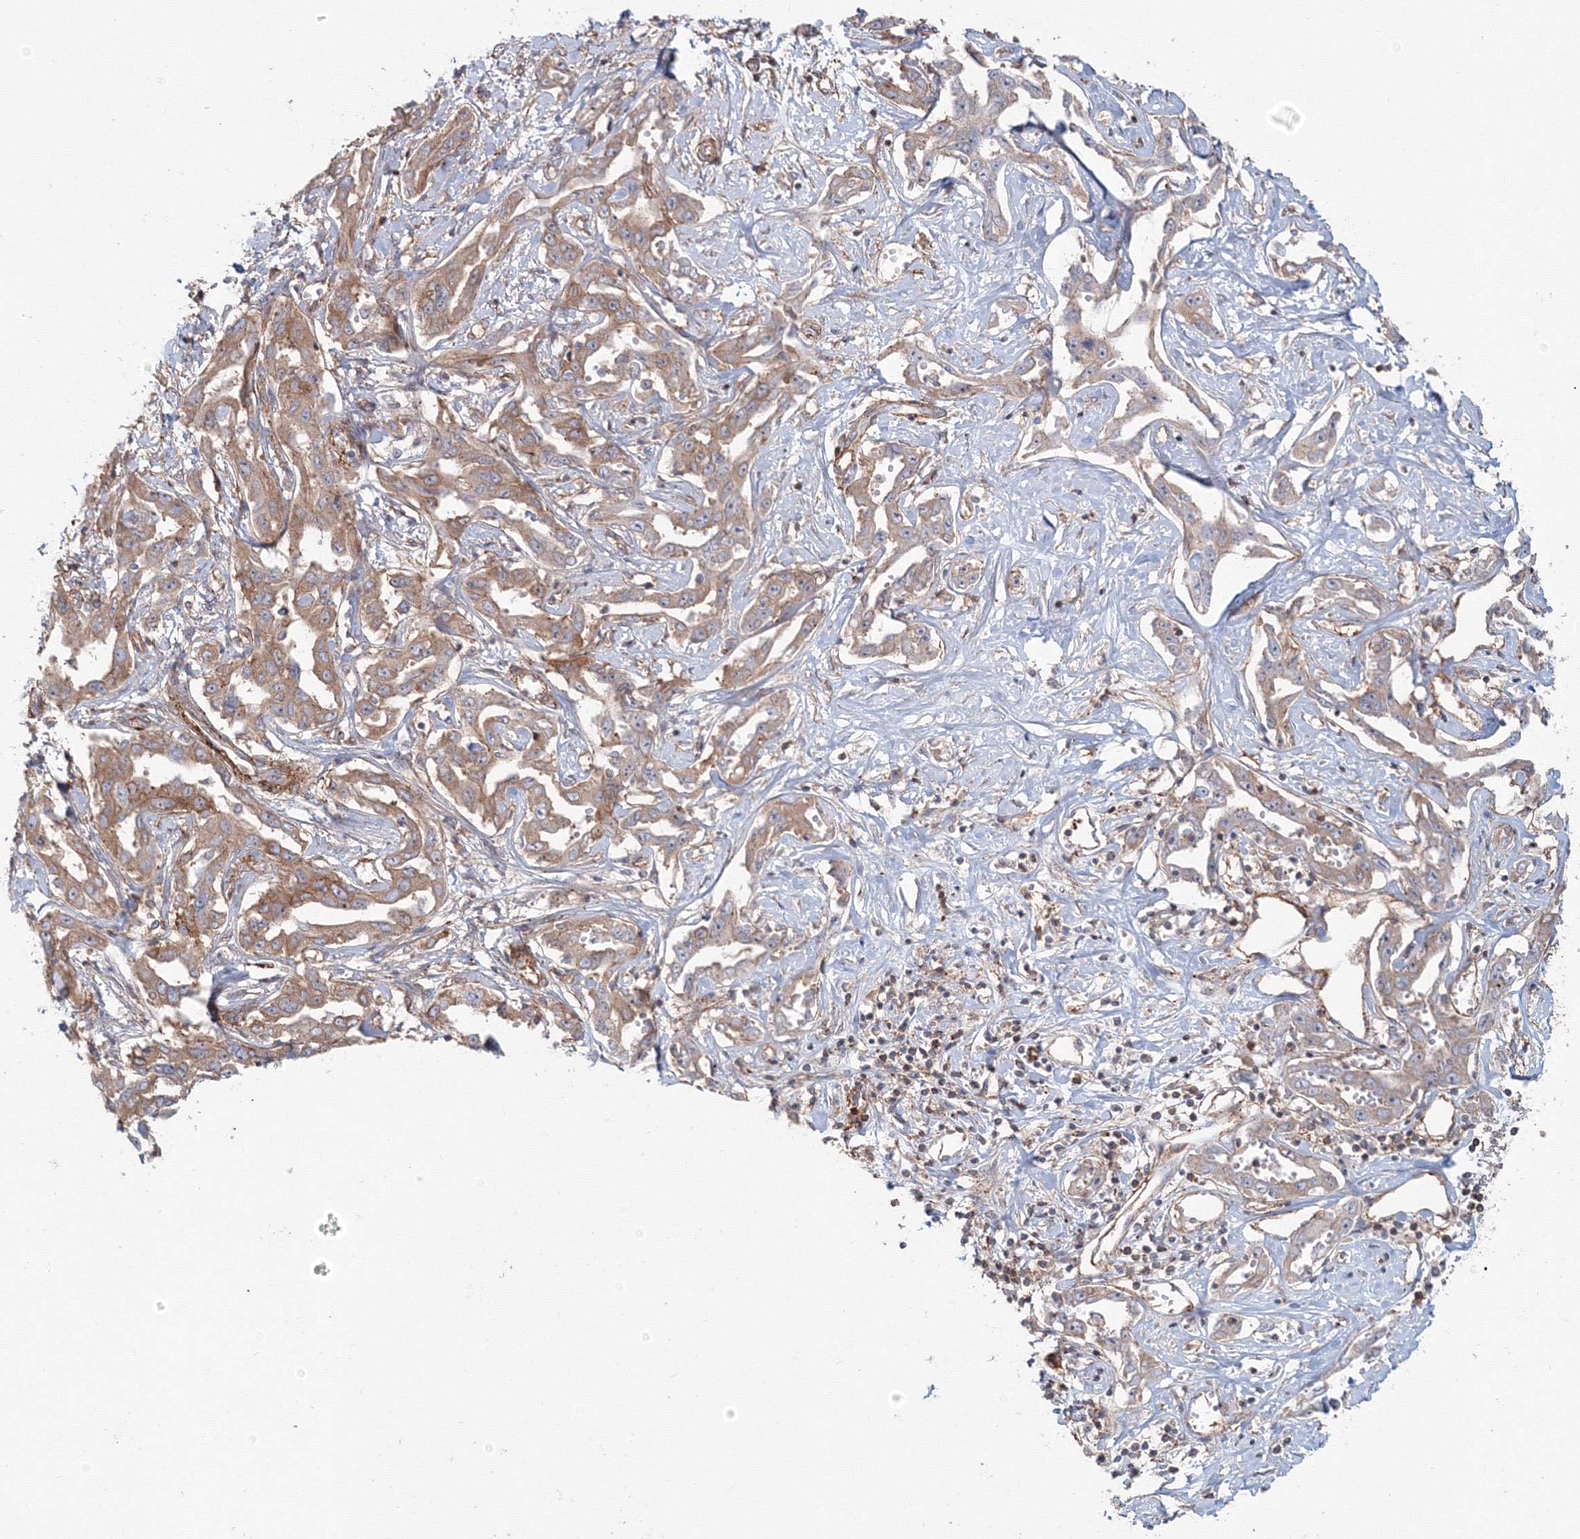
{"staining": {"intensity": "moderate", "quantity": ">75%", "location": "cytoplasmic/membranous"}, "tissue": "liver cancer", "cell_type": "Tumor cells", "image_type": "cancer", "snomed": [{"axis": "morphology", "description": "Cholangiocarcinoma"}, {"axis": "topography", "description": "Liver"}], "caption": "This image reveals immunohistochemistry staining of human liver cancer, with medium moderate cytoplasmic/membranous staining in approximately >75% of tumor cells.", "gene": "SH3PXD2A", "patient": {"sex": "male", "age": 59}}